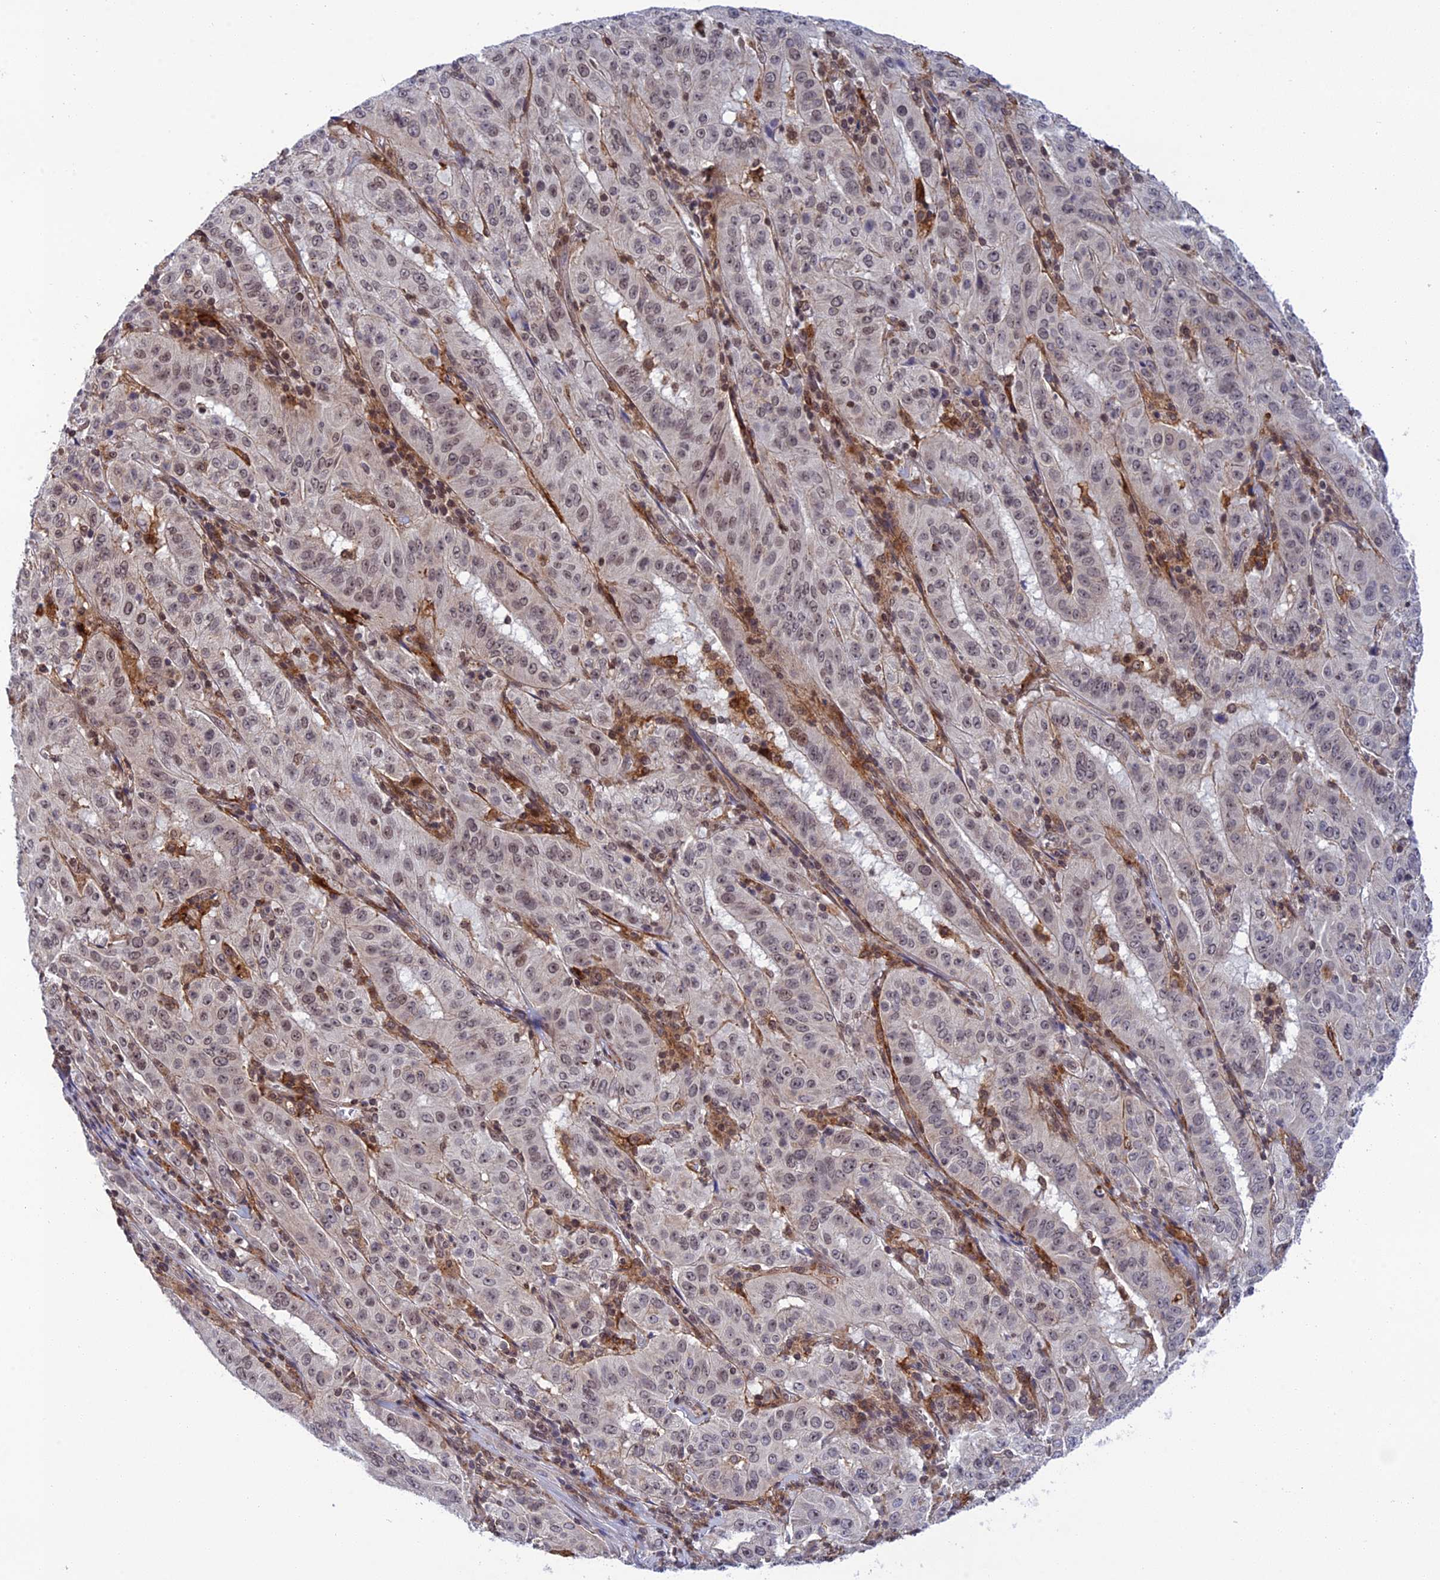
{"staining": {"intensity": "weak", "quantity": ">75%", "location": "nuclear"}, "tissue": "pancreatic cancer", "cell_type": "Tumor cells", "image_type": "cancer", "snomed": [{"axis": "morphology", "description": "Adenocarcinoma, NOS"}, {"axis": "topography", "description": "Pancreas"}], "caption": "Immunohistochemistry (IHC) histopathology image of pancreatic adenocarcinoma stained for a protein (brown), which reveals low levels of weak nuclear positivity in approximately >75% of tumor cells.", "gene": "REXO1", "patient": {"sex": "male", "age": 63}}